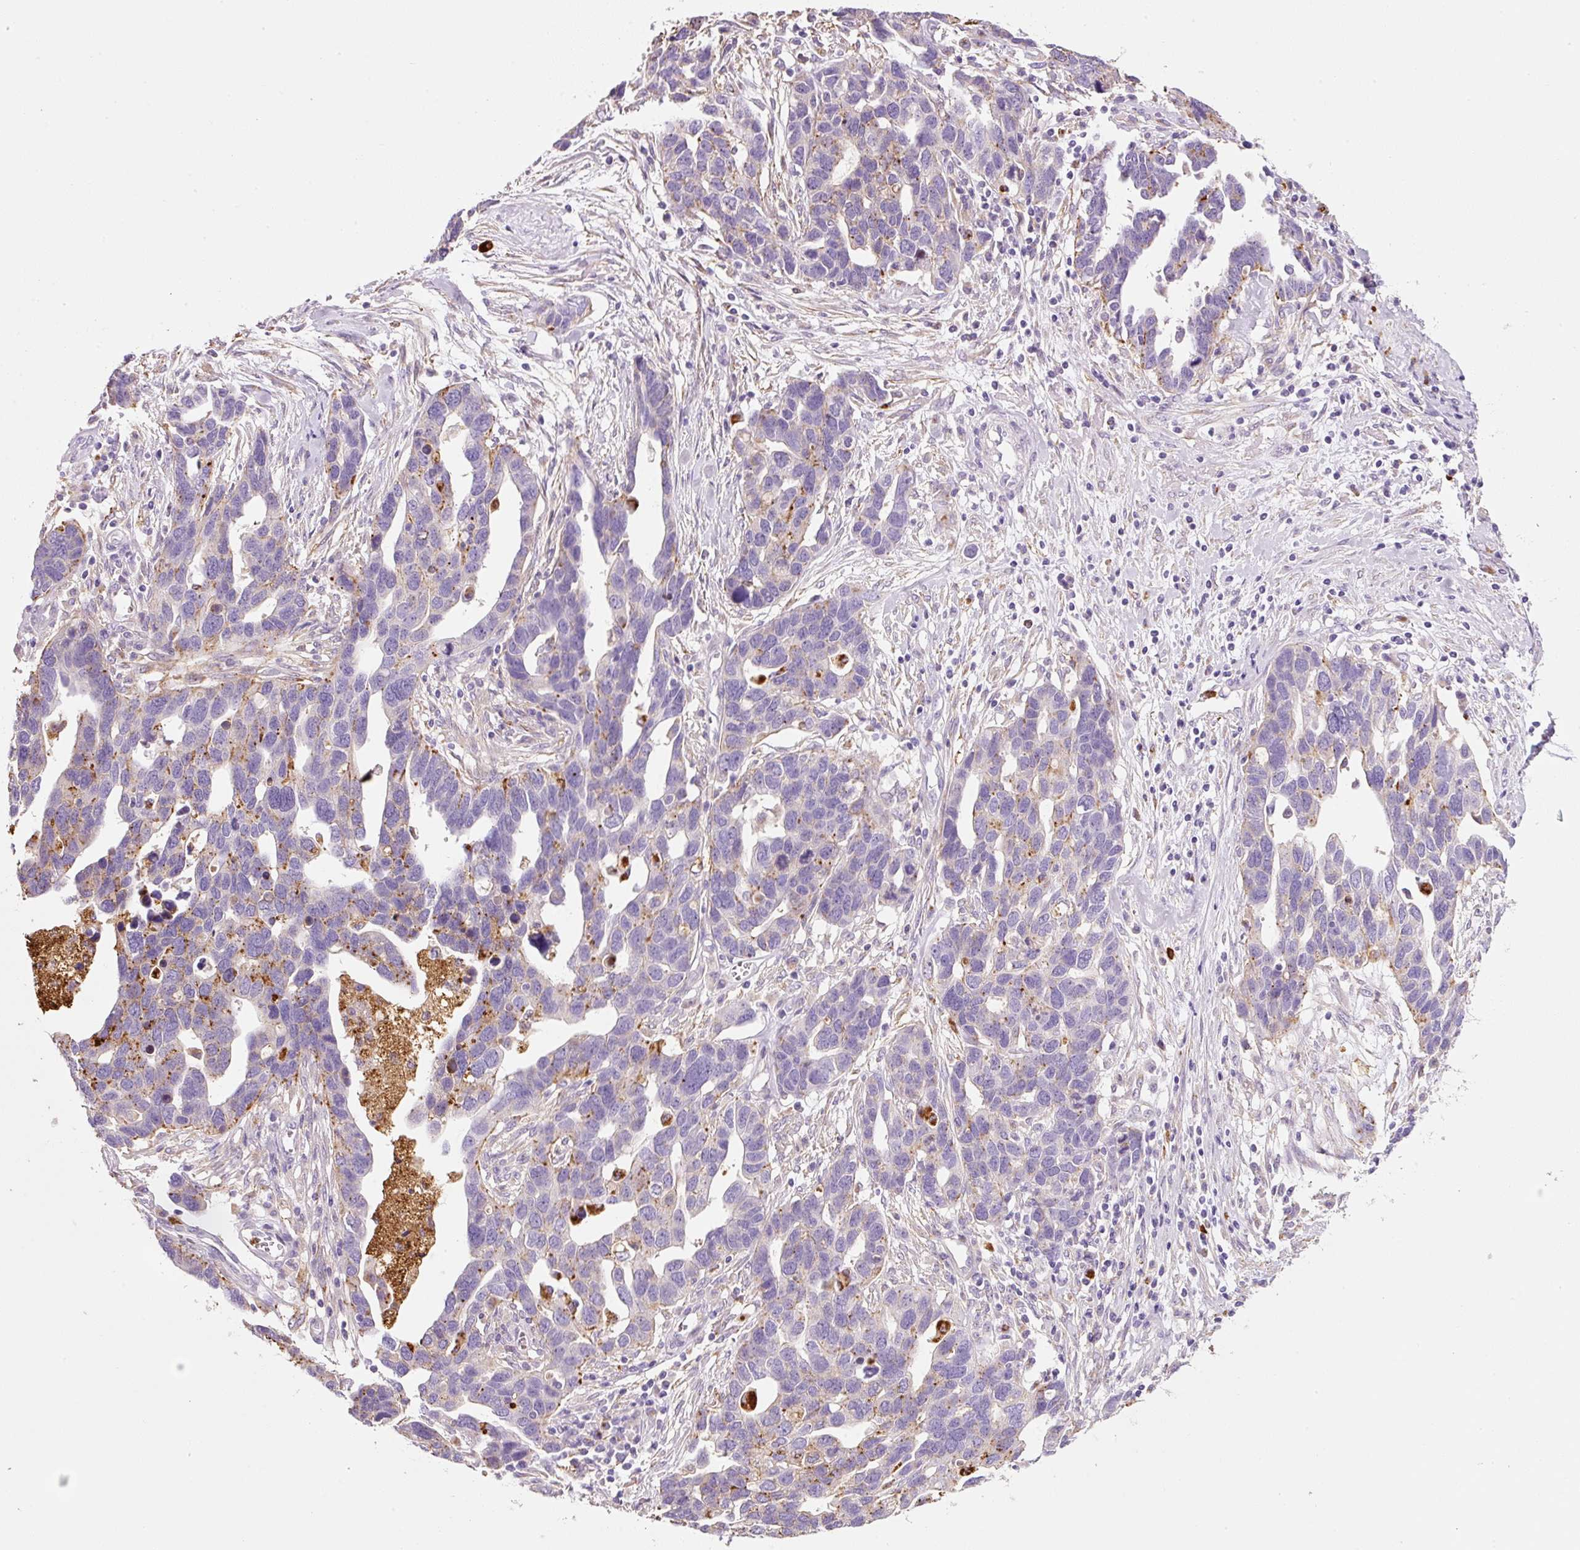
{"staining": {"intensity": "negative", "quantity": "none", "location": "none"}, "tissue": "ovarian cancer", "cell_type": "Tumor cells", "image_type": "cancer", "snomed": [{"axis": "morphology", "description": "Cystadenocarcinoma, serous, NOS"}, {"axis": "topography", "description": "Ovary"}], "caption": "Tumor cells are negative for protein expression in human ovarian serous cystadenocarcinoma.", "gene": "TMC8", "patient": {"sex": "female", "age": 54}}